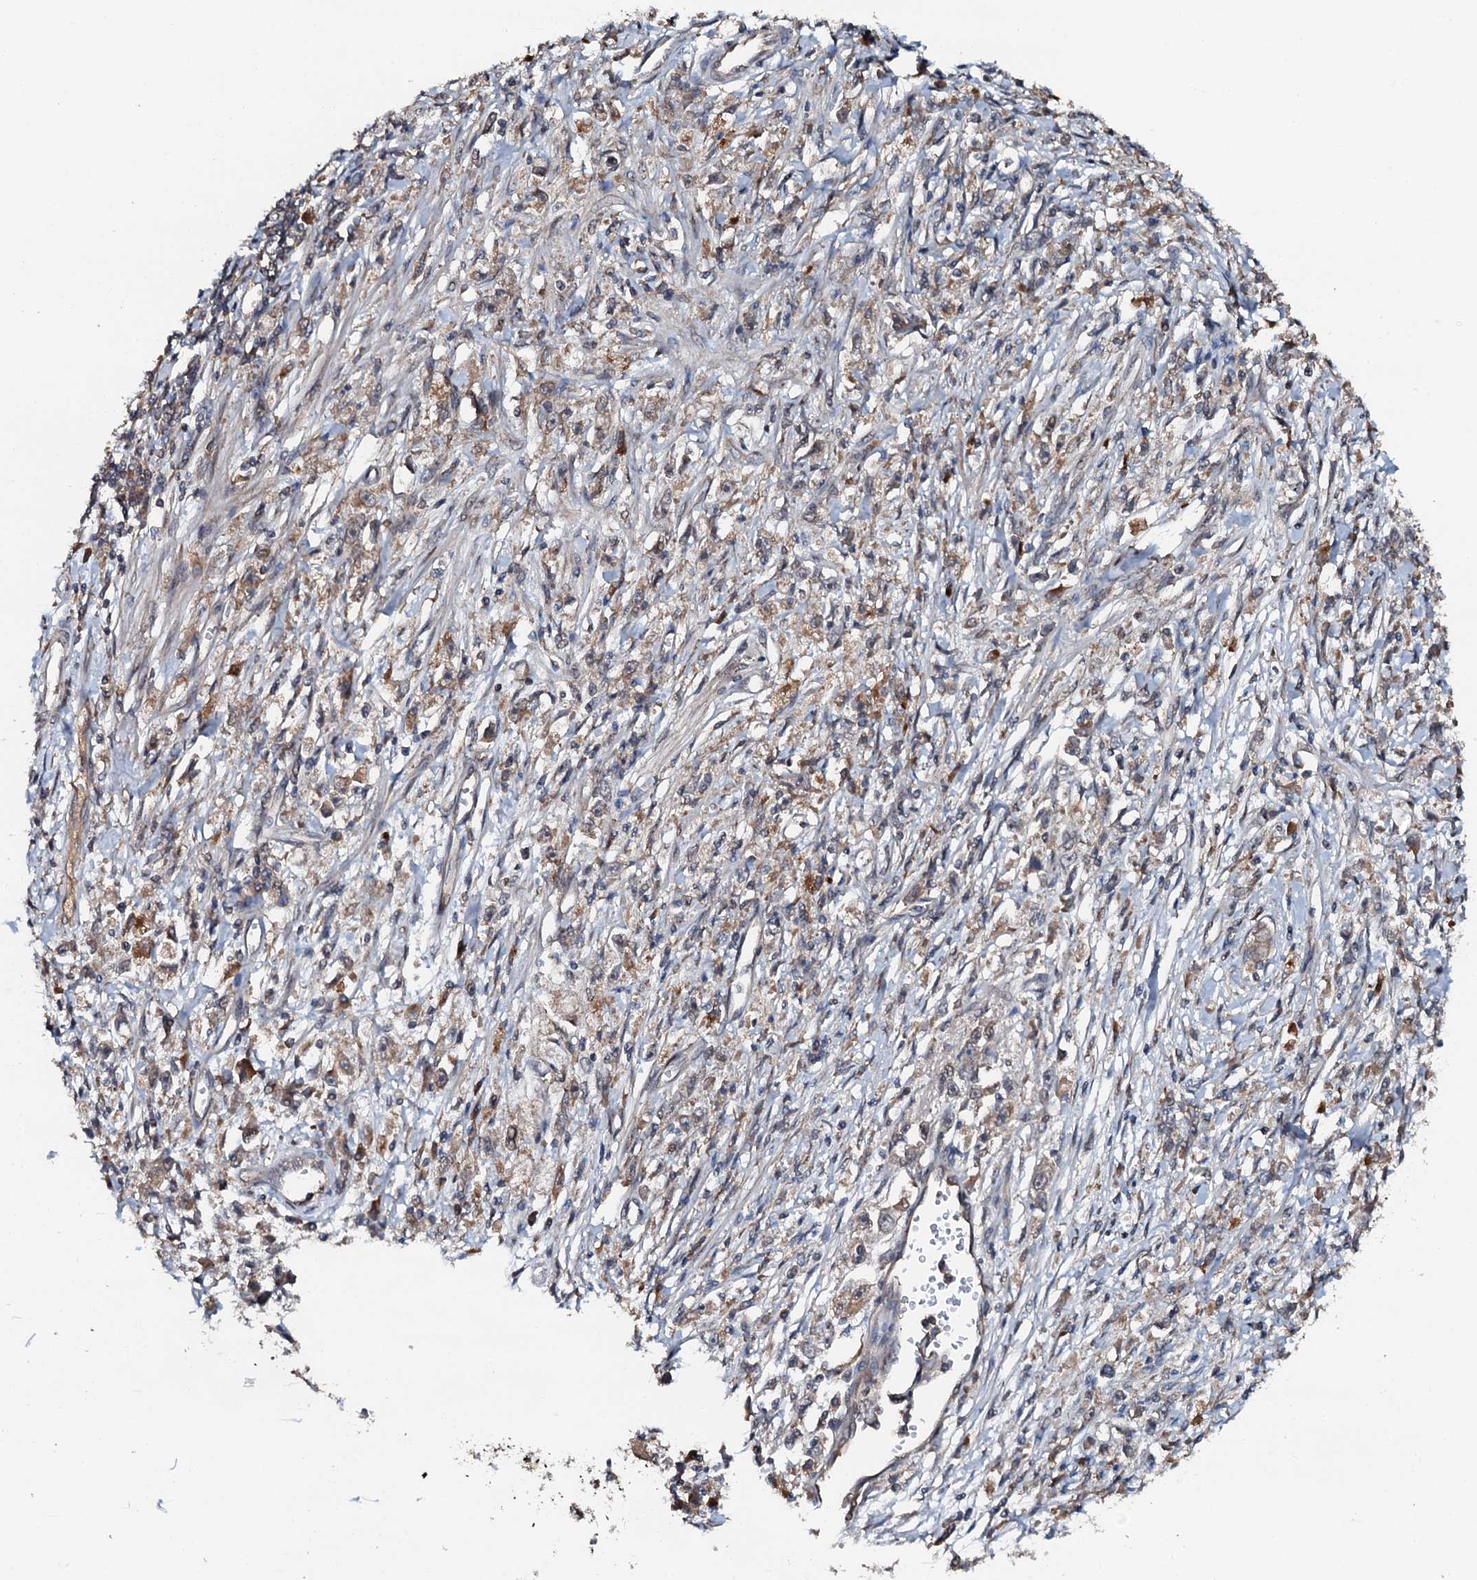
{"staining": {"intensity": "weak", "quantity": "<25%", "location": "cytoplasmic/membranous"}, "tissue": "stomach cancer", "cell_type": "Tumor cells", "image_type": "cancer", "snomed": [{"axis": "morphology", "description": "Adenocarcinoma, NOS"}, {"axis": "topography", "description": "Stomach"}], "caption": "Histopathology image shows no significant protein expression in tumor cells of stomach cancer.", "gene": "FLYWCH1", "patient": {"sex": "female", "age": 59}}